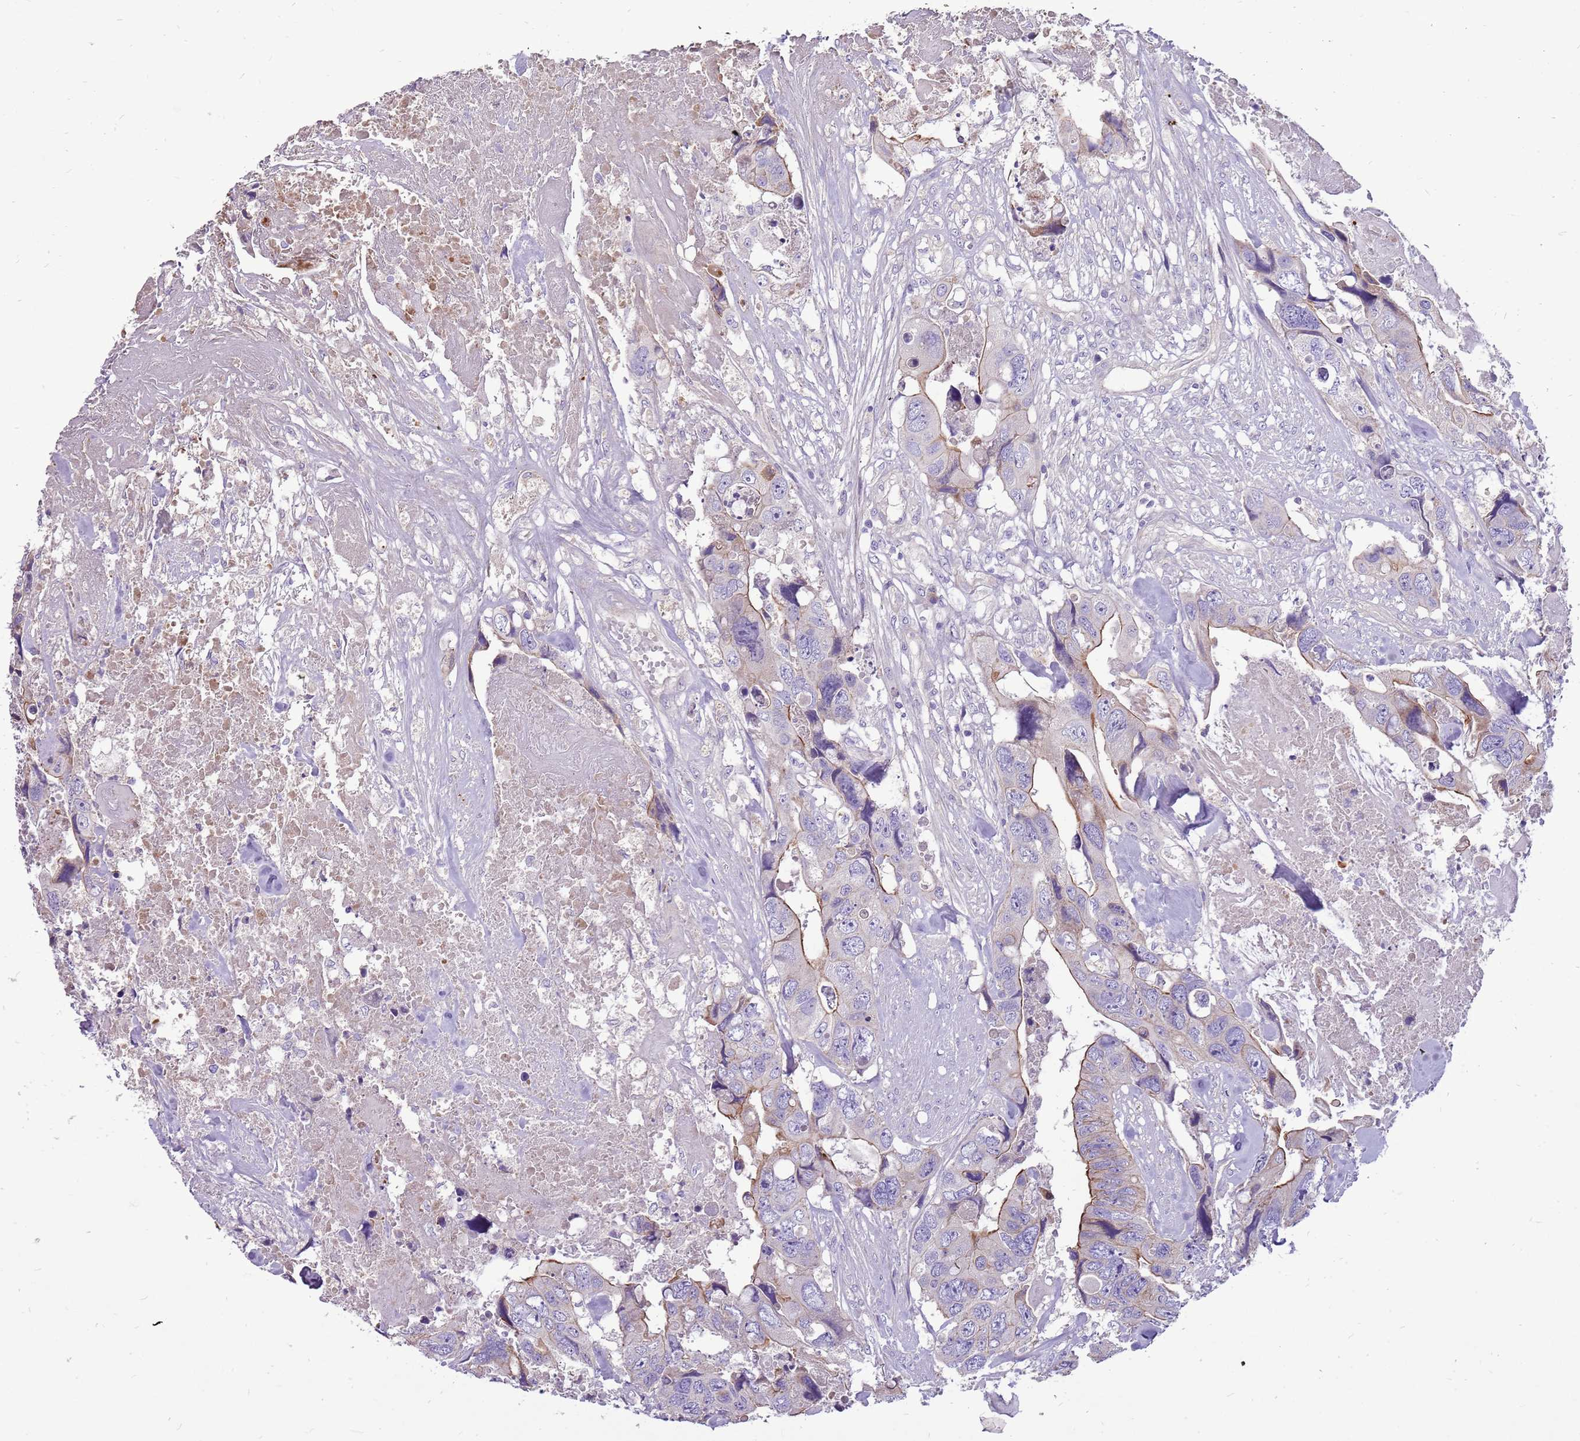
{"staining": {"intensity": "moderate", "quantity": "25%-75%", "location": "cytoplasmic/membranous"}, "tissue": "colorectal cancer", "cell_type": "Tumor cells", "image_type": "cancer", "snomed": [{"axis": "morphology", "description": "Adenocarcinoma, NOS"}, {"axis": "topography", "description": "Rectum"}], "caption": "Immunohistochemistry (IHC) micrograph of neoplastic tissue: colorectal adenocarcinoma stained using immunohistochemistry (IHC) shows medium levels of moderate protein expression localized specifically in the cytoplasmic/membranous of tumor cells, appearing as a cytoplasmic/membranous brown color.", "gene": "NTN4", "patient": {"sex": "male", "age": 57}}